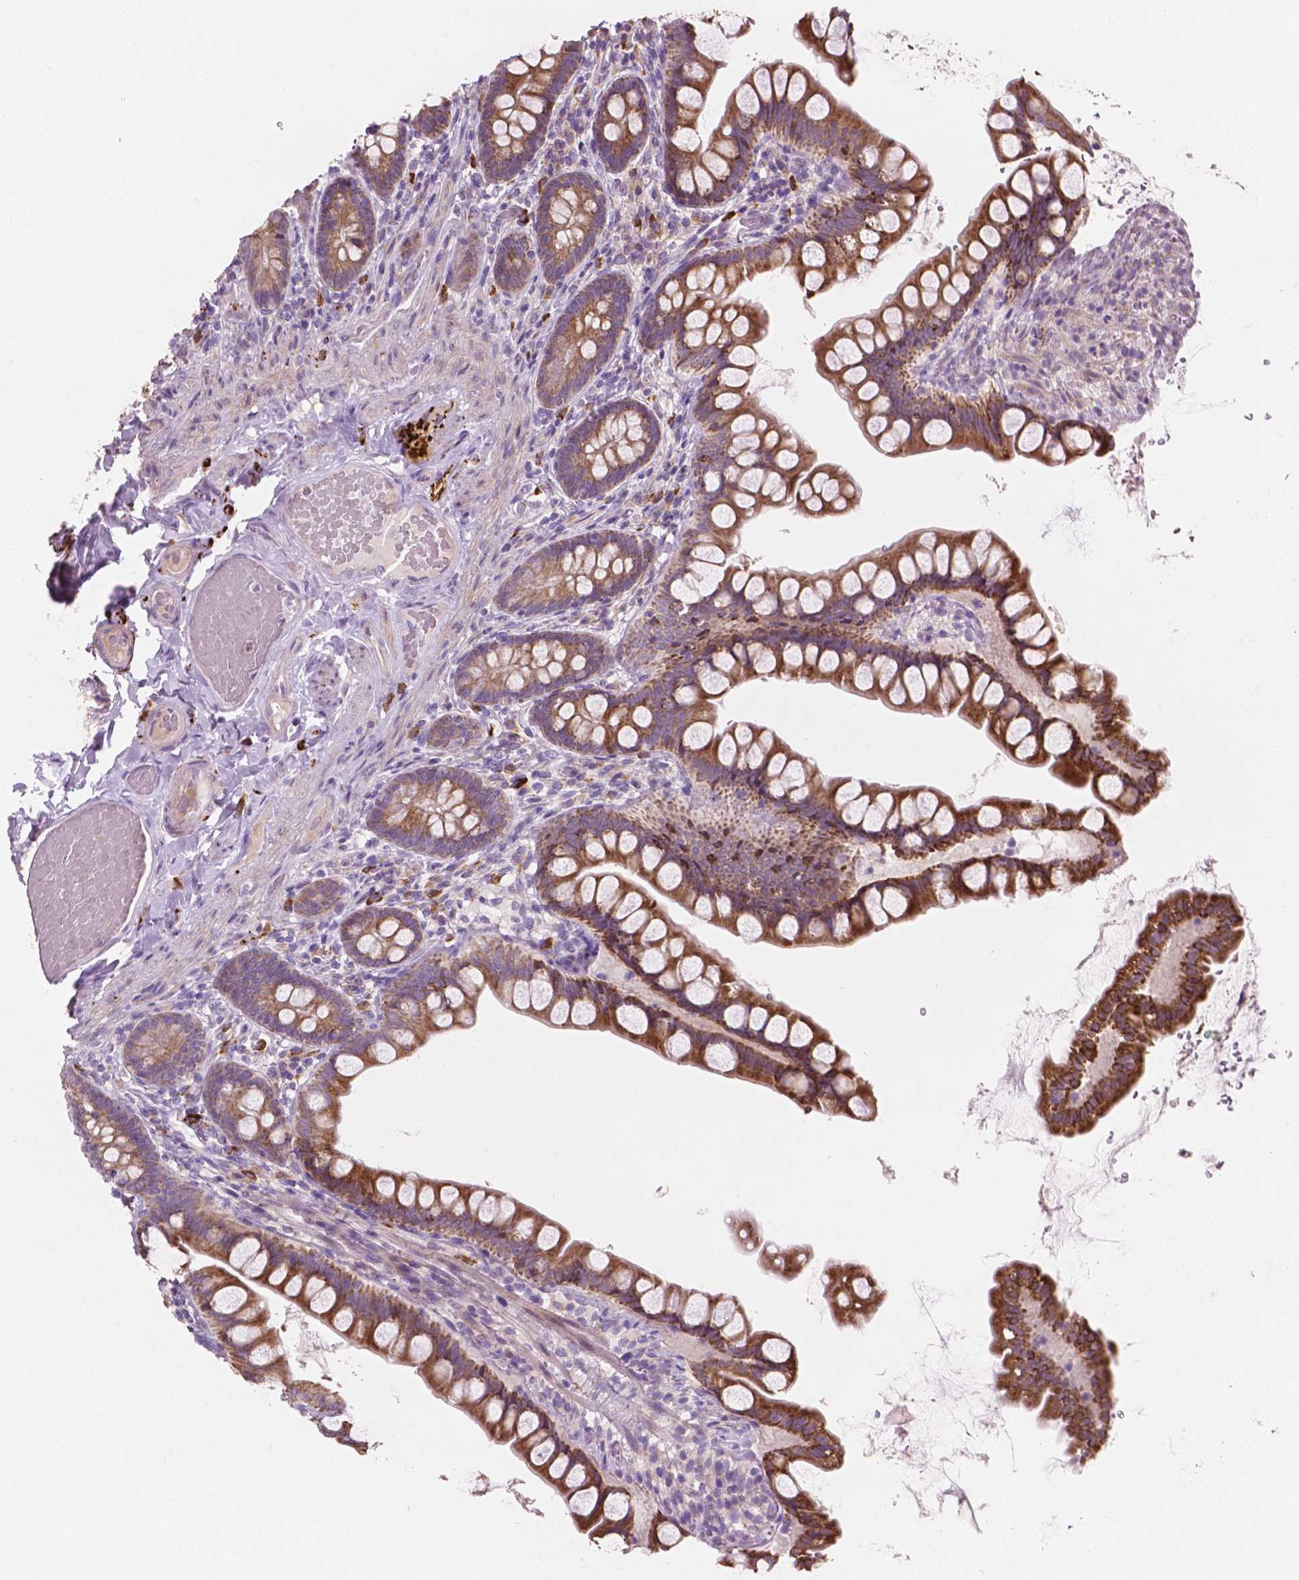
{"staining": {"intensity": "strong", "quantity": ">75%", "location": "cytoplasmic/membranous"}, "tissue": "small intestine", "cell_type": "Glandular cells", "image_type": "normal", "snomed": [{"axis": "morphology", "description": "Normal tissue, NOS"}, {"axis": "topography", "description": "Small intestine"}], "caption": "This micrograph demonstrates normal small intestine stained with immunohistochemistry (IHC) to label a protein in brown. The cytoplasmic/membranous of glandular cells show strong positivity for the protein. Nuclei are counter-stained blue.", "gene": "LRP1B", "patient": {"sex": "male", "age": 70}}